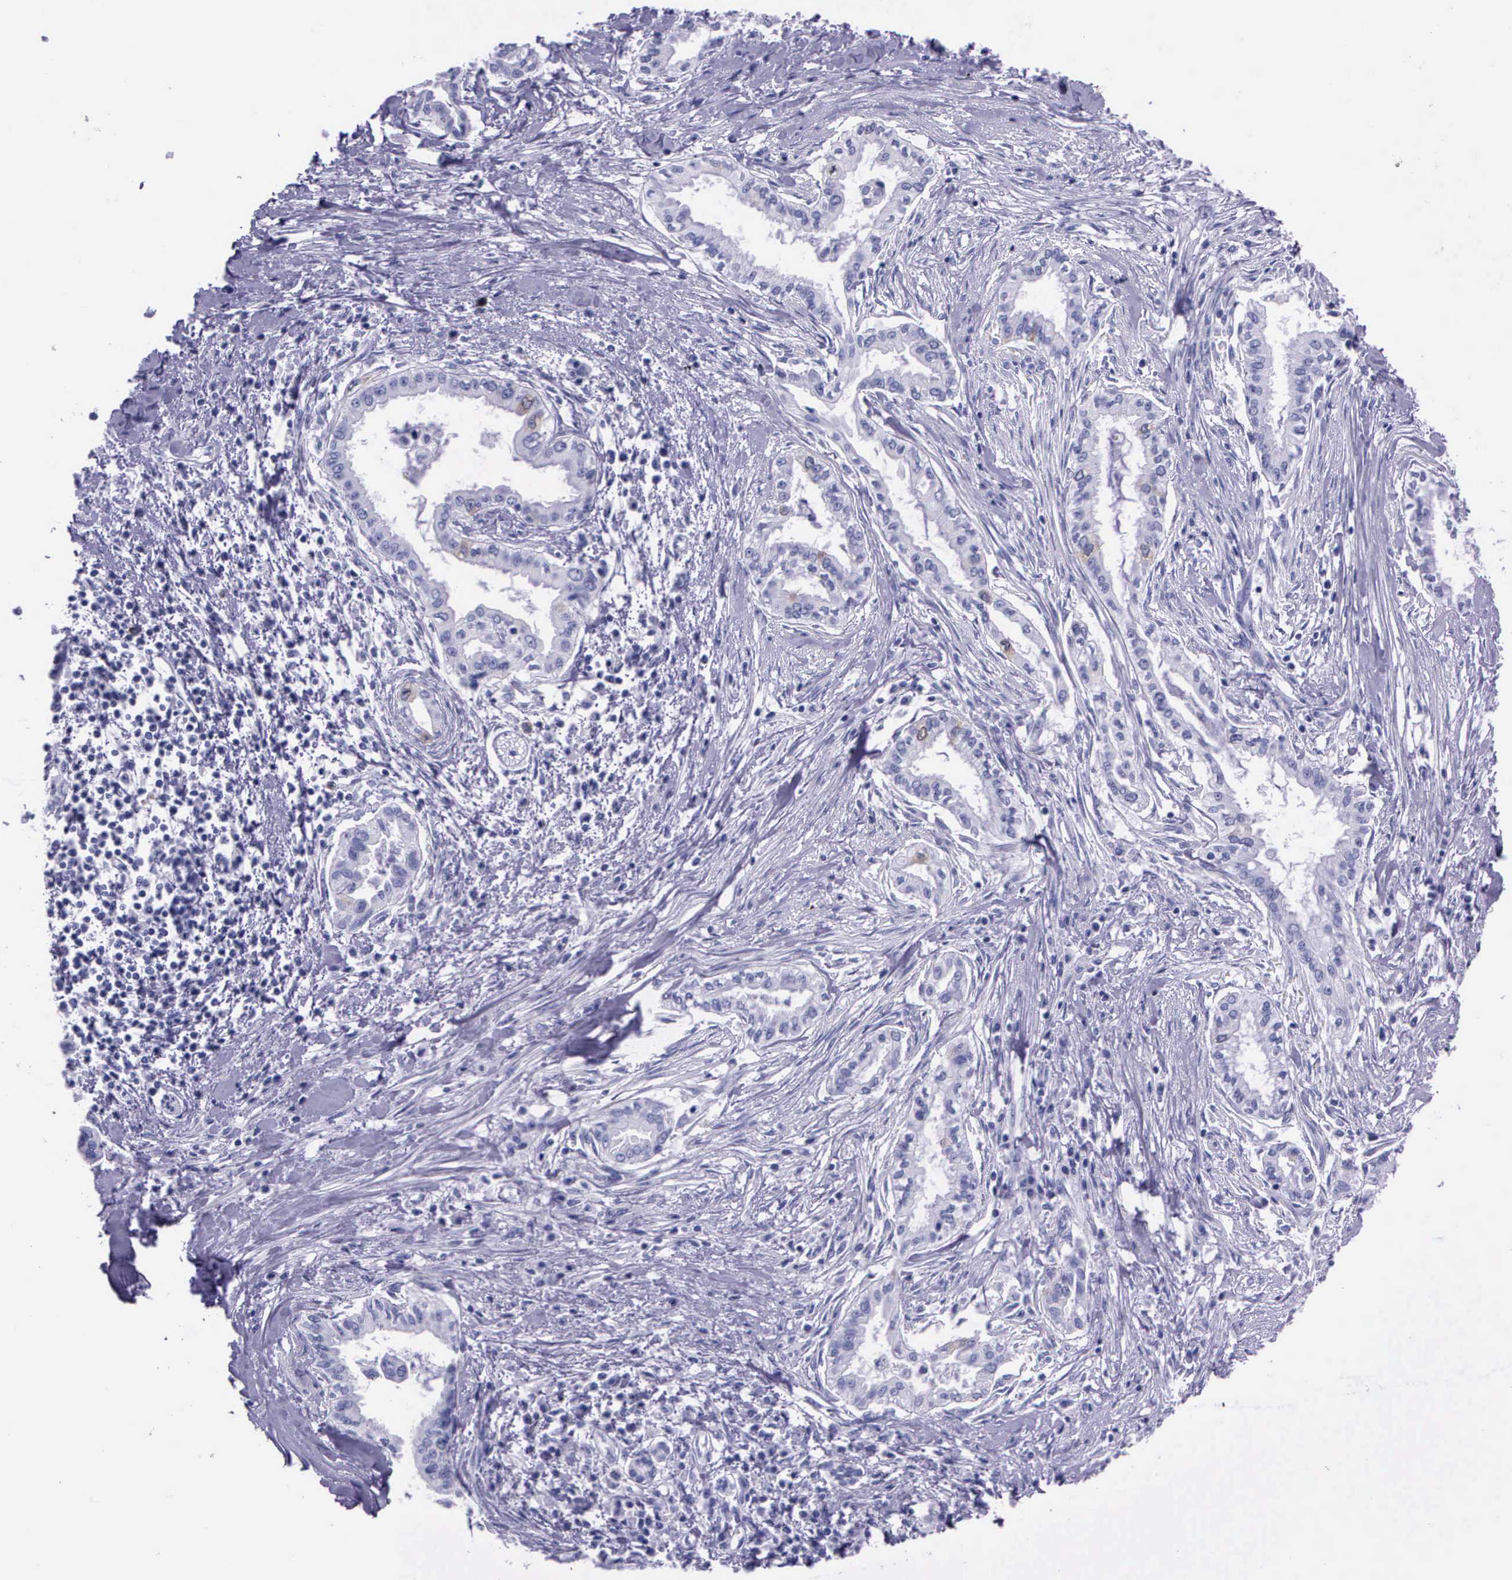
{"staining": {"intensity": "weak", "quantity": "<25%", "location": "cytoplasmic/membranous"}, "tissue": "pancreatic cancer", "cell_type": "Tumor cells", "image_type": "cancer", "snomed": [{"axis": "morphology", "description": "Adenocarcinoma, NOS"}, {"axis": "topography", "description": "Pancreas"}], "caption": "DAB (3,3'-diaminobenzidine) immunohistochemical staining of human adenocarcinoma (pancreatic) exhibits no significant expression in tumor cells.", "gene": "CCNB1", "patient": {"sex": "female", "age": 64}}